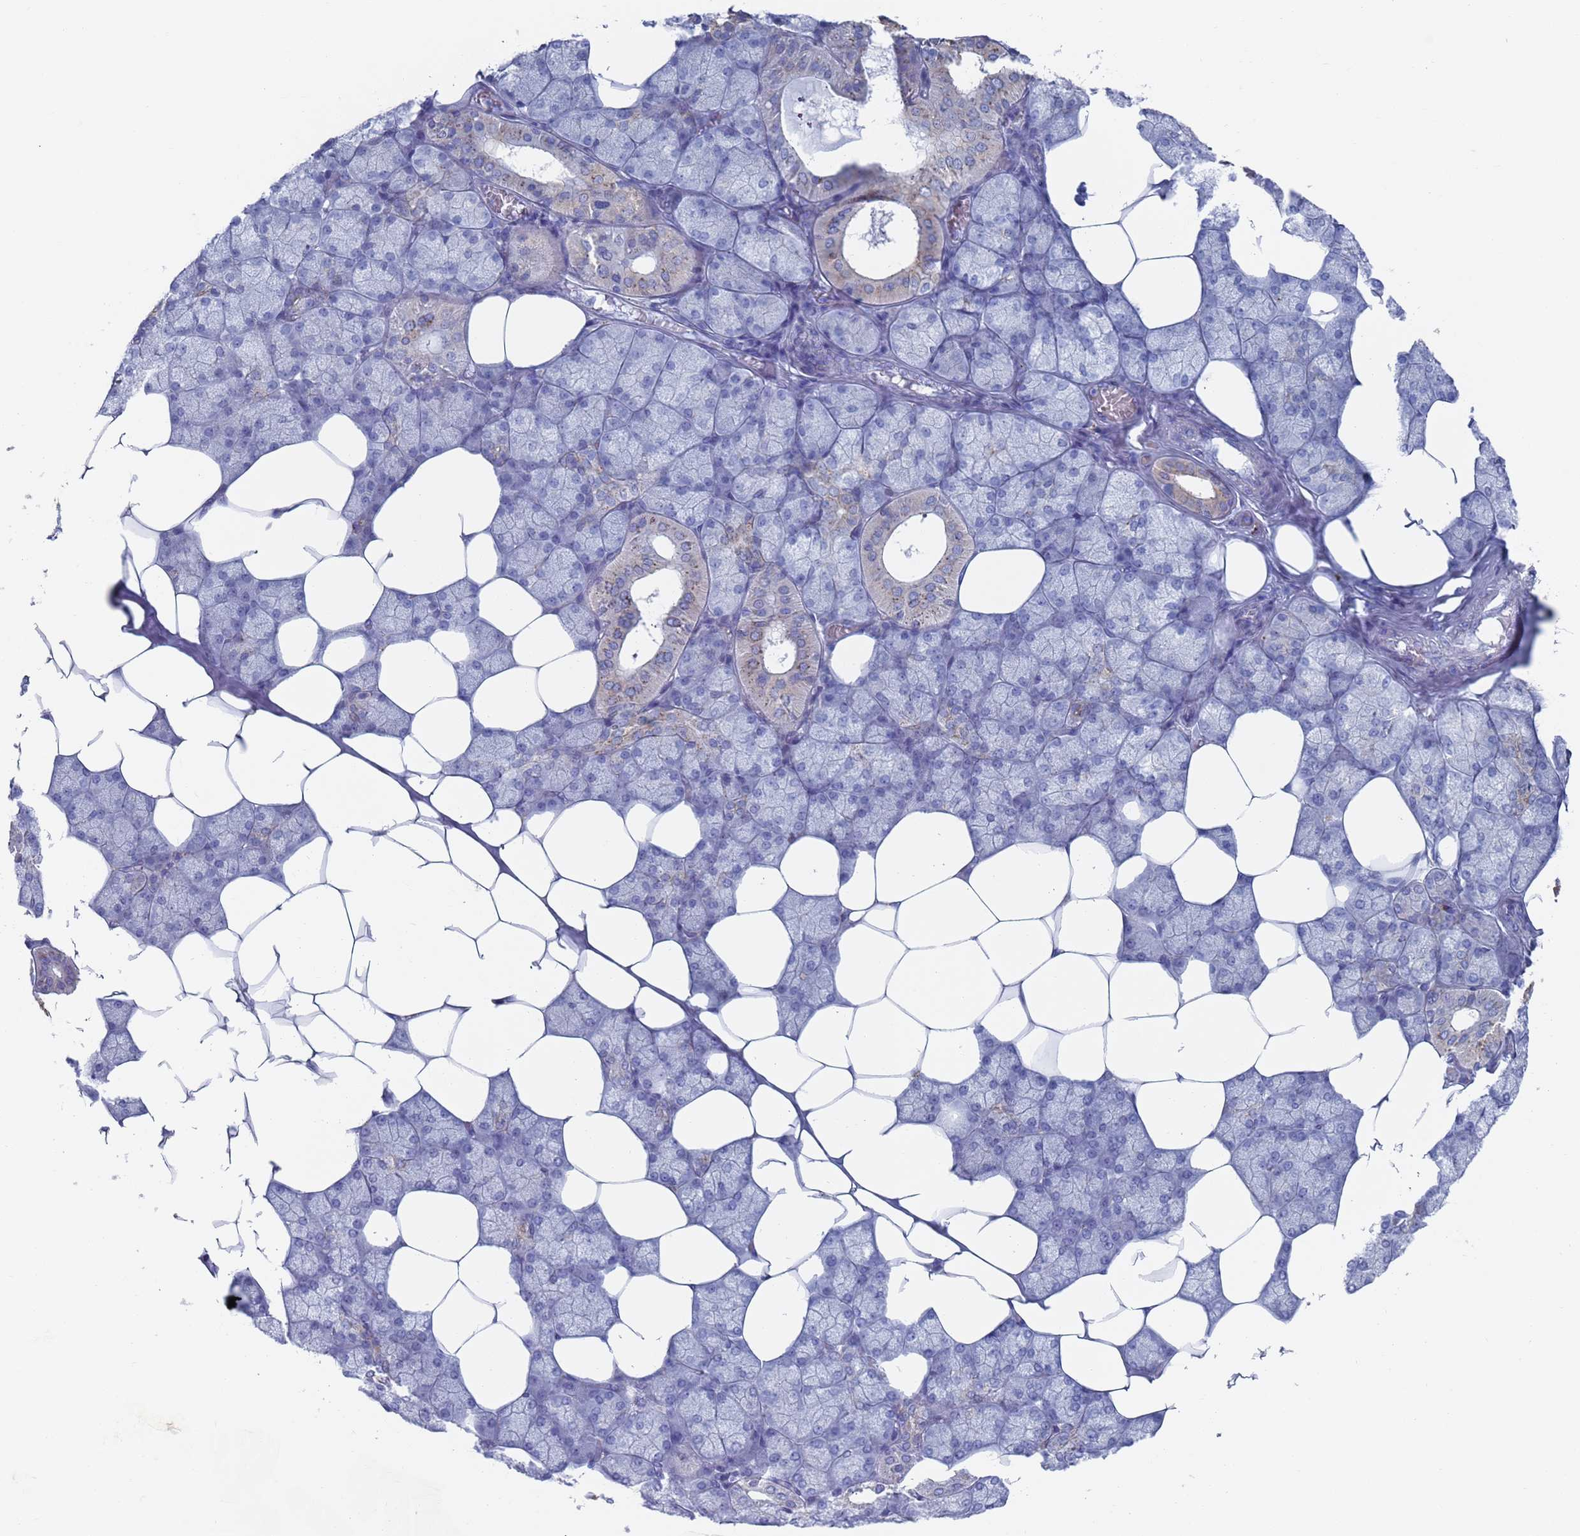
{"staining": {"intensity": "moderate", "quantity": "<25%", "location": "cytoplasmic/membranous"}, "tissue": "salivary gland", "cell_type": "Glandular cells", "image_type": "normal", "snomed": [{"axis": "morphology", "description": "Normal tissue, NOS"}, {"axis": "topography", "description": "Salivary gland"}], "caption": "Brown immunohistochemical staining in unremarkable human salivary gland shows moderate cytoplasmic/membranous positivity in about <25% of glandular cells.", "gene": "FUCA1", "patient": {"sex": "male", "age": 62}}